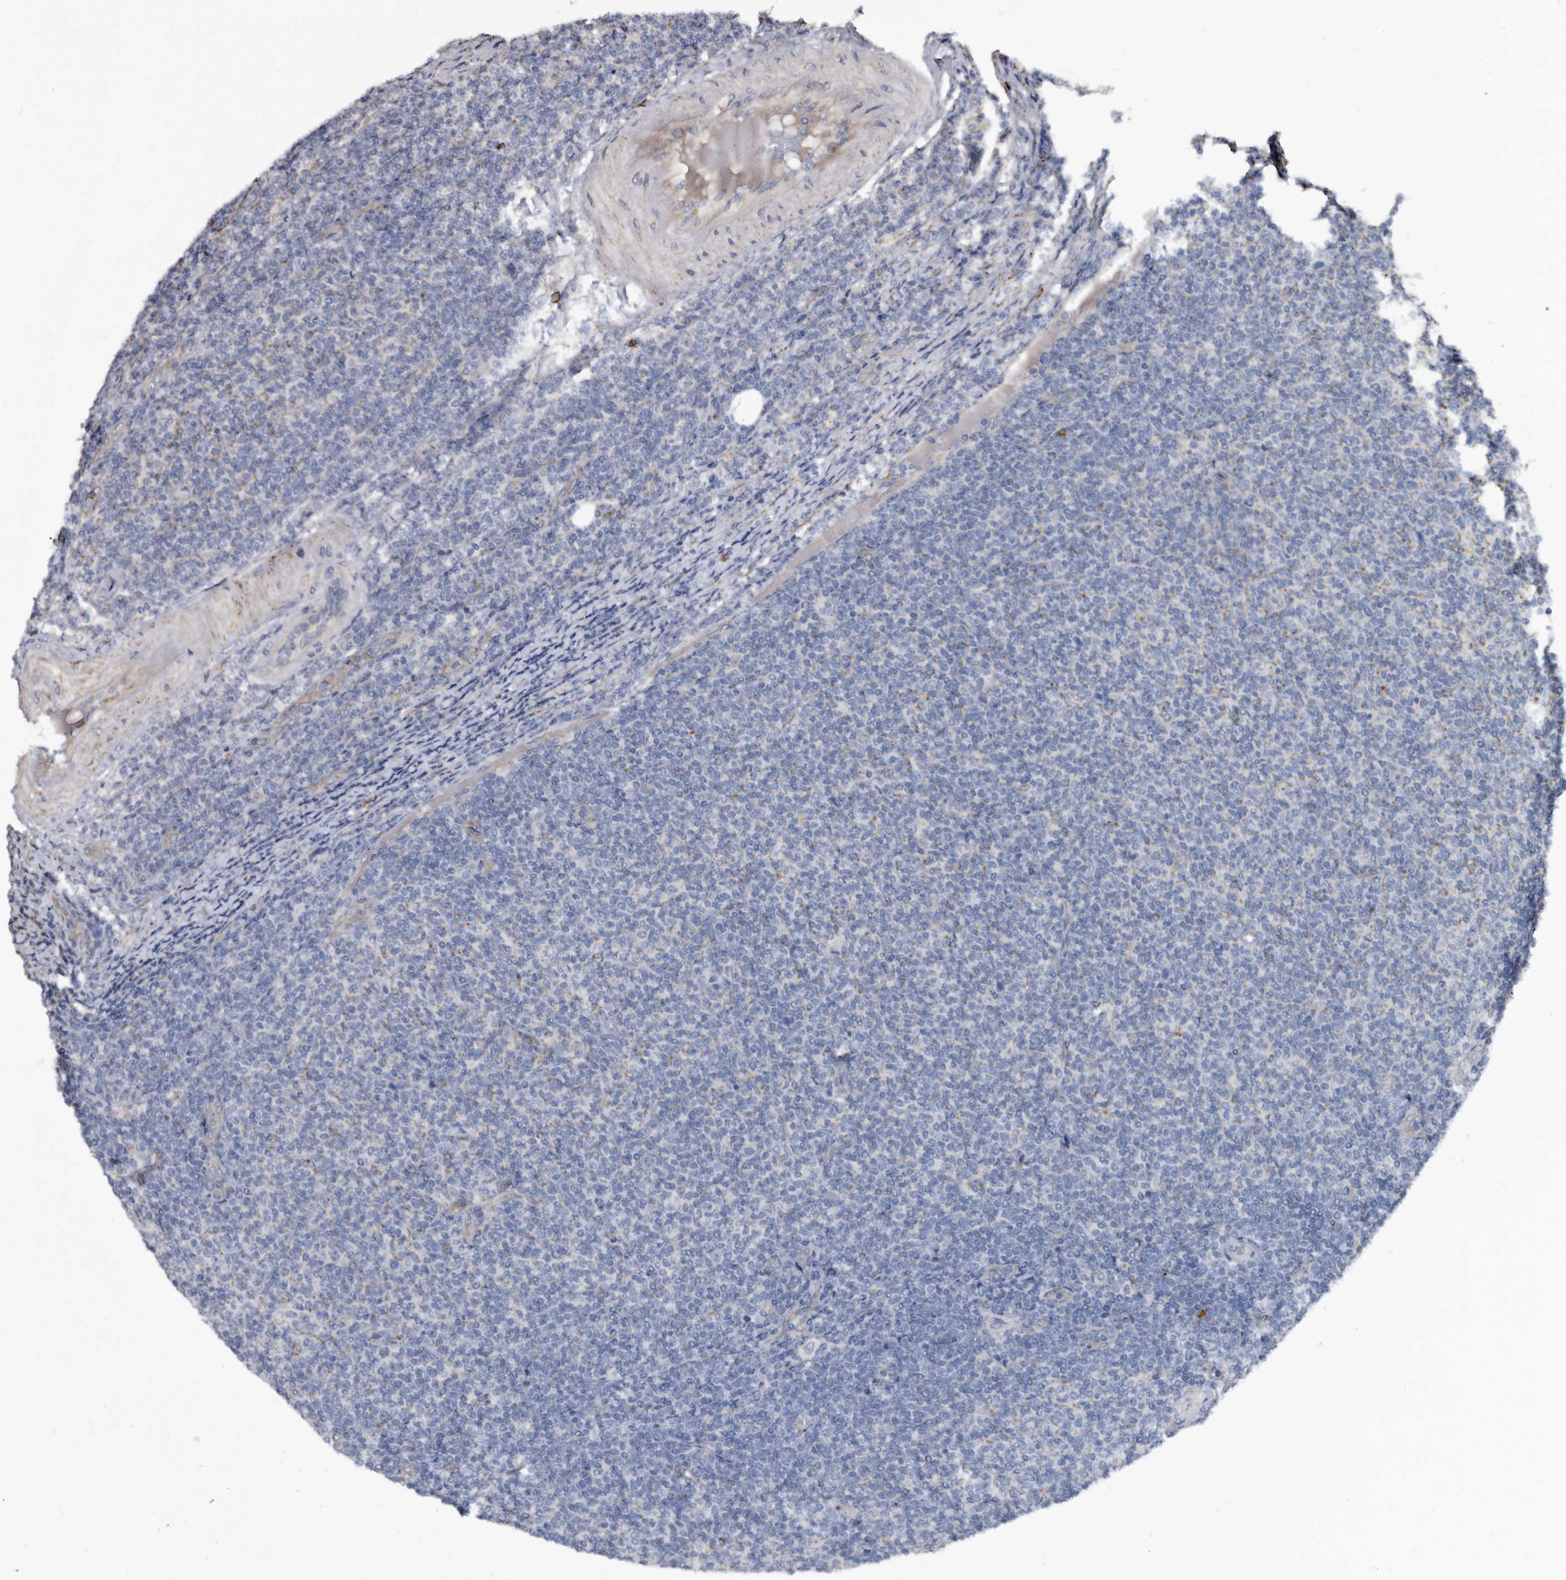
{"staining": {"intensity": "negative", "quantity": "none", "location": "none"}, "tissue": "lymphoma", "cell_type": "Tumor cells", "image_type": "cancer", "snomed": [{"axis": "morphology", "description": "Malignant lymphoma, non-Hodgkin's type, Low grade"}, {"axis": "topography", "description": "Lymph node"}], "caption": "Tumor cells are negative for protein expression in human lymphoma.", "gene": "CTSA", "patient": {"sex": "male", "age": 66}}